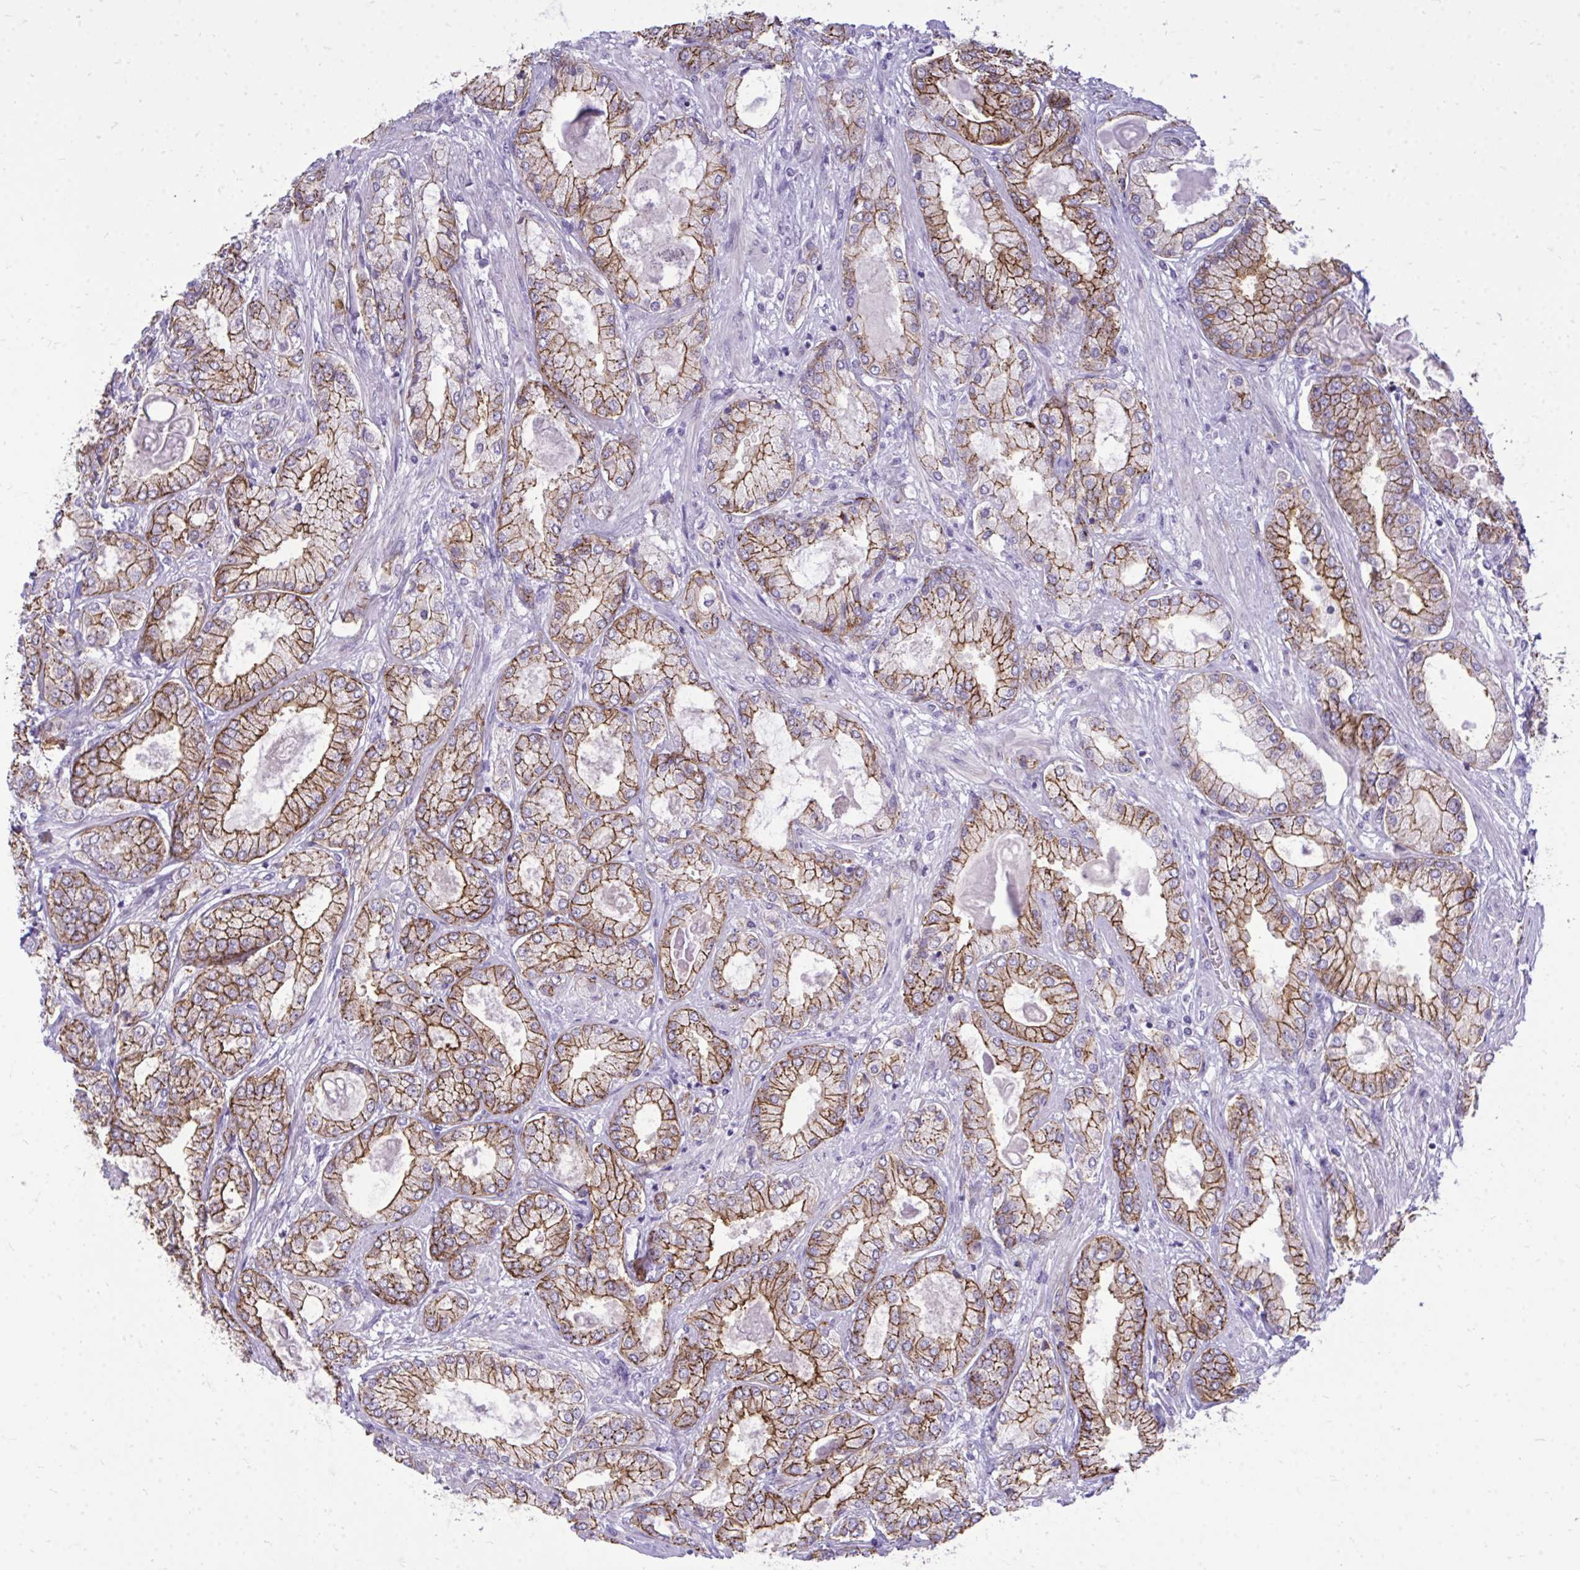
{"staining": {"intensity": "strong", "quantity": ">75%", "location": "cytoplasmic/membranous"}, "tissue": "prostate cancer", "cell_type": "Tumor cells", "image_type": "cancer", "snomed": [{"axis": "morphology", "description": "Adenocarcinoma, High grade"}, {"axis": "topography", "description": "Prostate"}], "caption": "Protein expression analysis of human prostate cancer reveals strong cytoplasmic/membranous positivity in about >75% of tumor cells.", "gene": "SPTBN2", "patient": {"sex": "male", "age": 68}}